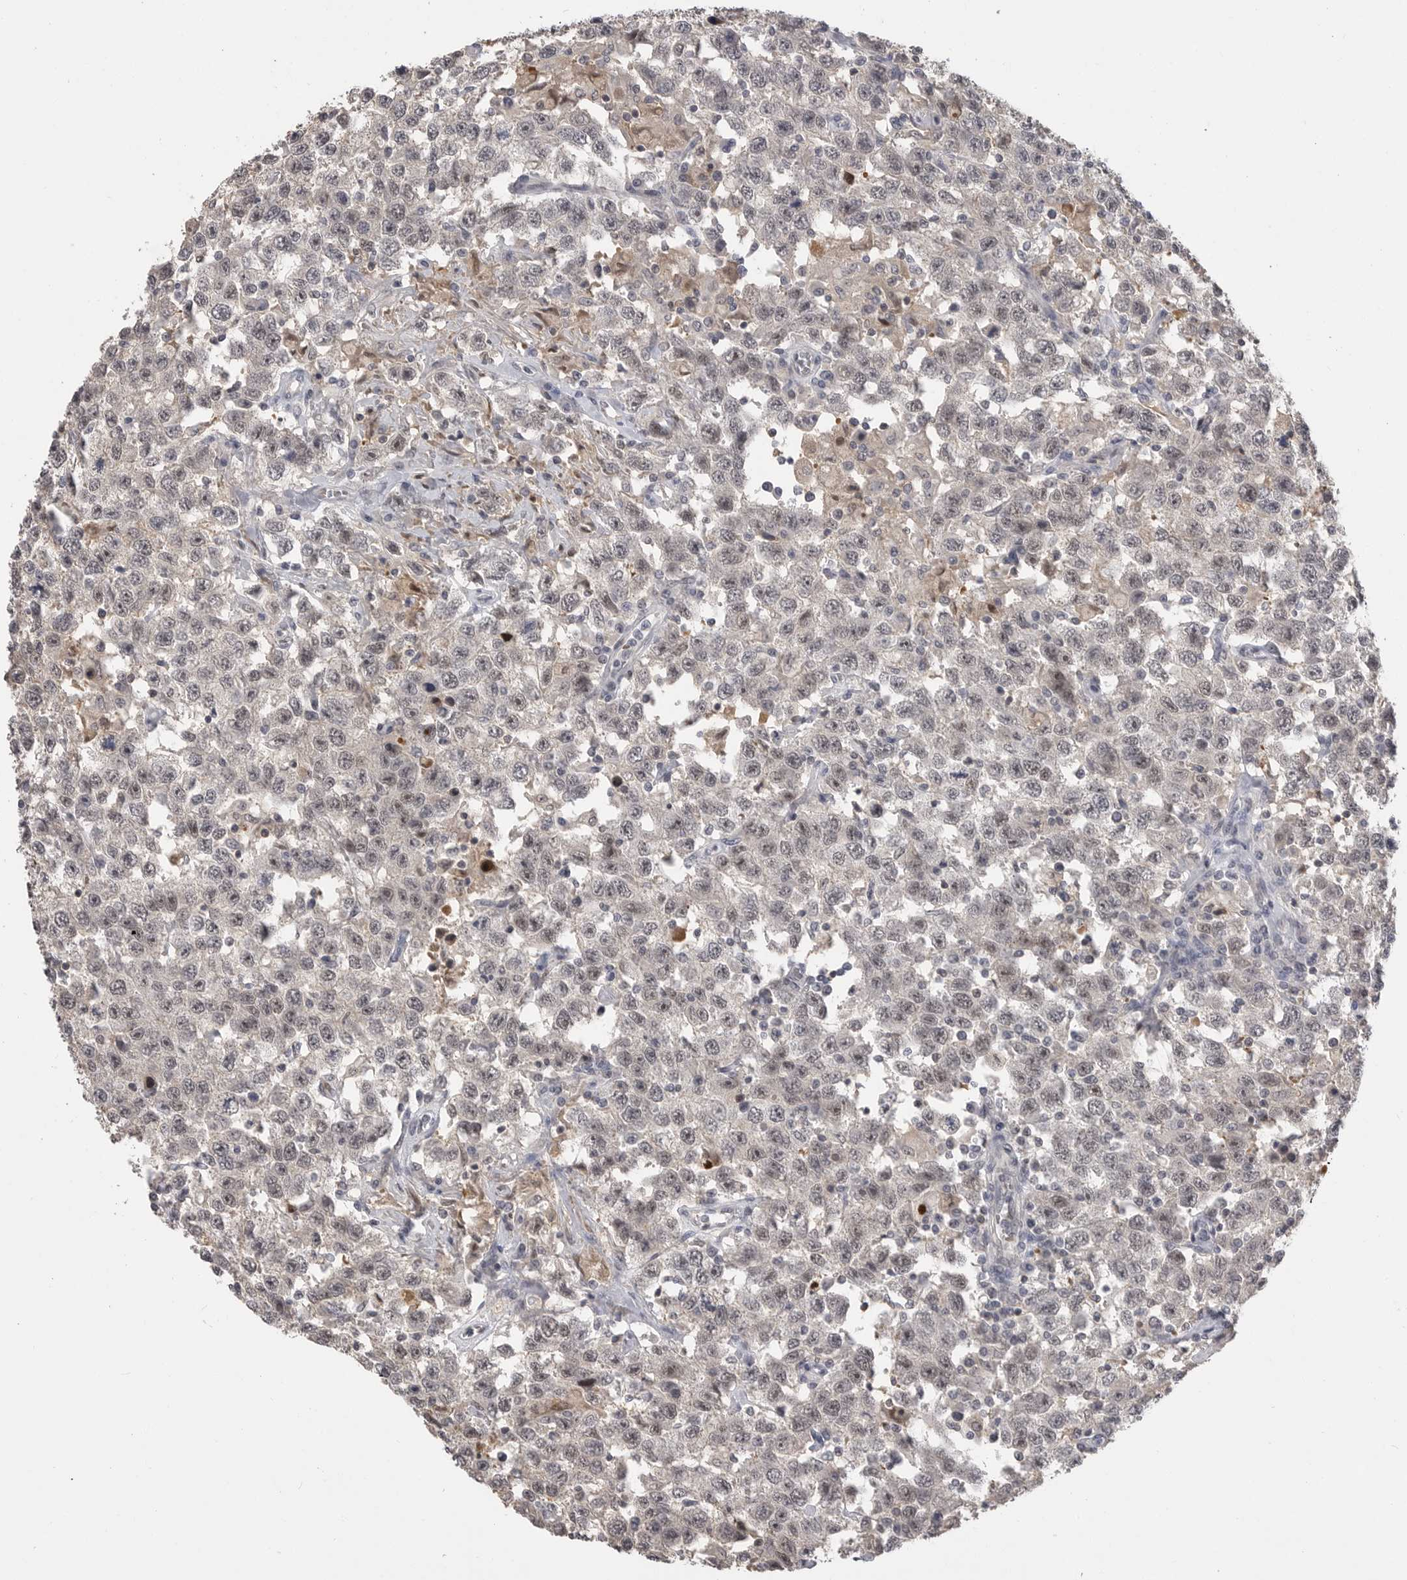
{"staining": {"intensity": "weak", "quantity": "25%-75%", "location": "nuclear"}, "tissue": "testis cancer", "cell_type": "Tumor cells", "image_type": "cancer", "snomed": [{"axis": "morphology", "description": "Seminoma, NOS"}, {"axis": "topography", "description": "Testis"}], "caption": "Immunohistochemical staining of human testis cancer exhibits low levels of weak nuclear positivity in approximately 25%-75% of tumor cells. Using DAB (3,3'-diaminobenzidine) (brown) and hematoxylin (blue) stains, captured at high magnification using brightfield microscopy.", "gene": "PLEKHF1", "patient": {"sex": "male", "age": 41}}